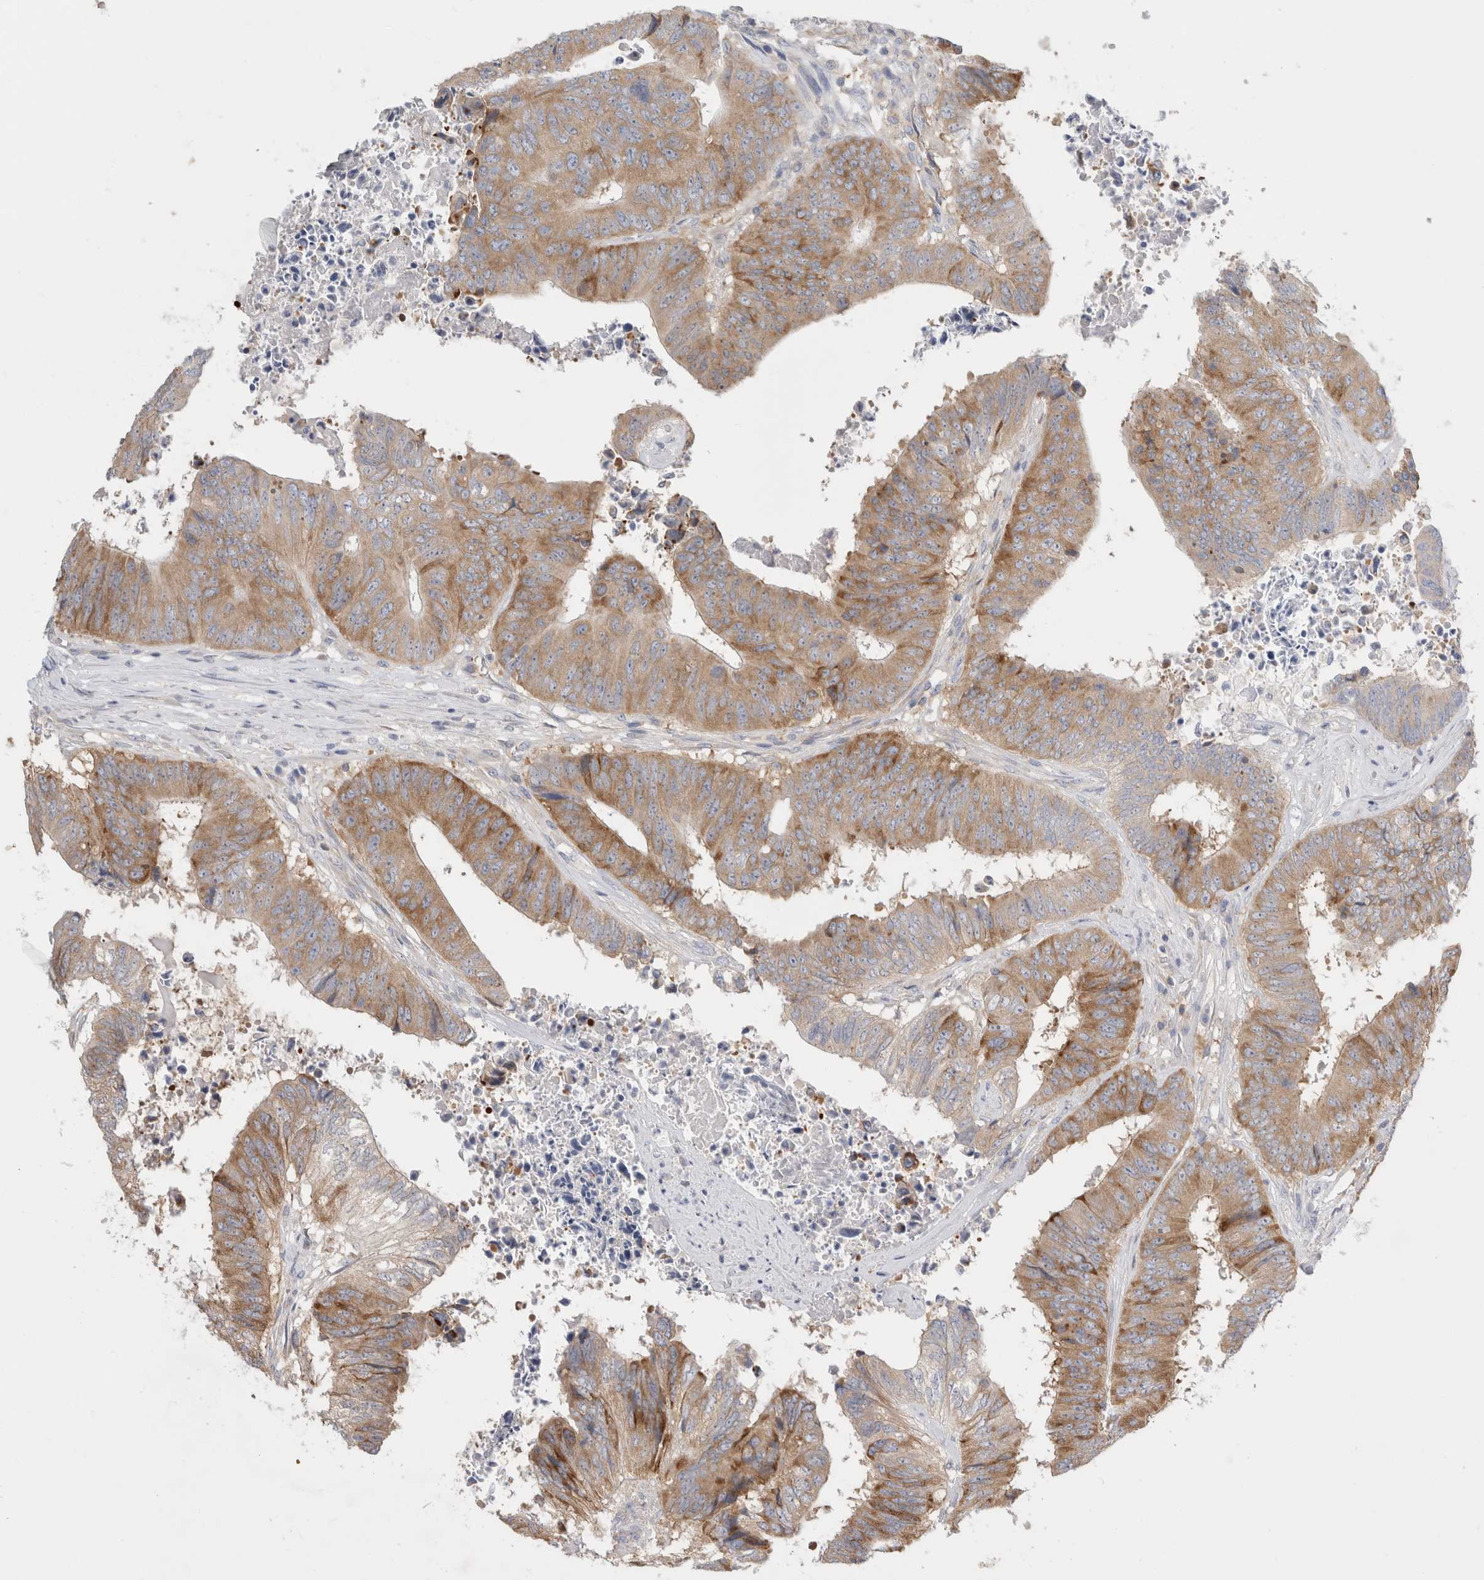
{"staining": {"intensity": "moderate", "quantity": ">75%", "location": "cytoplasmic/membranous"}, "tissue": "colorectal cancer", "cell_type": "Tumor cells", "image_type": "cancer", "snomed": [{"axis": "morphology", "description": "Adenocarcinoma, NOS"}, {"axis": "topography", "description": "Rectum"}], "caption": "Tumor cells demonstrate medium levels of moderate cytoplasmic/membranous expression in approximately >75% of cells in colorectal cancer (adenocarcinoma).", "gene": "ZNF23", "patient": {"sex": "male", "age": 72}}